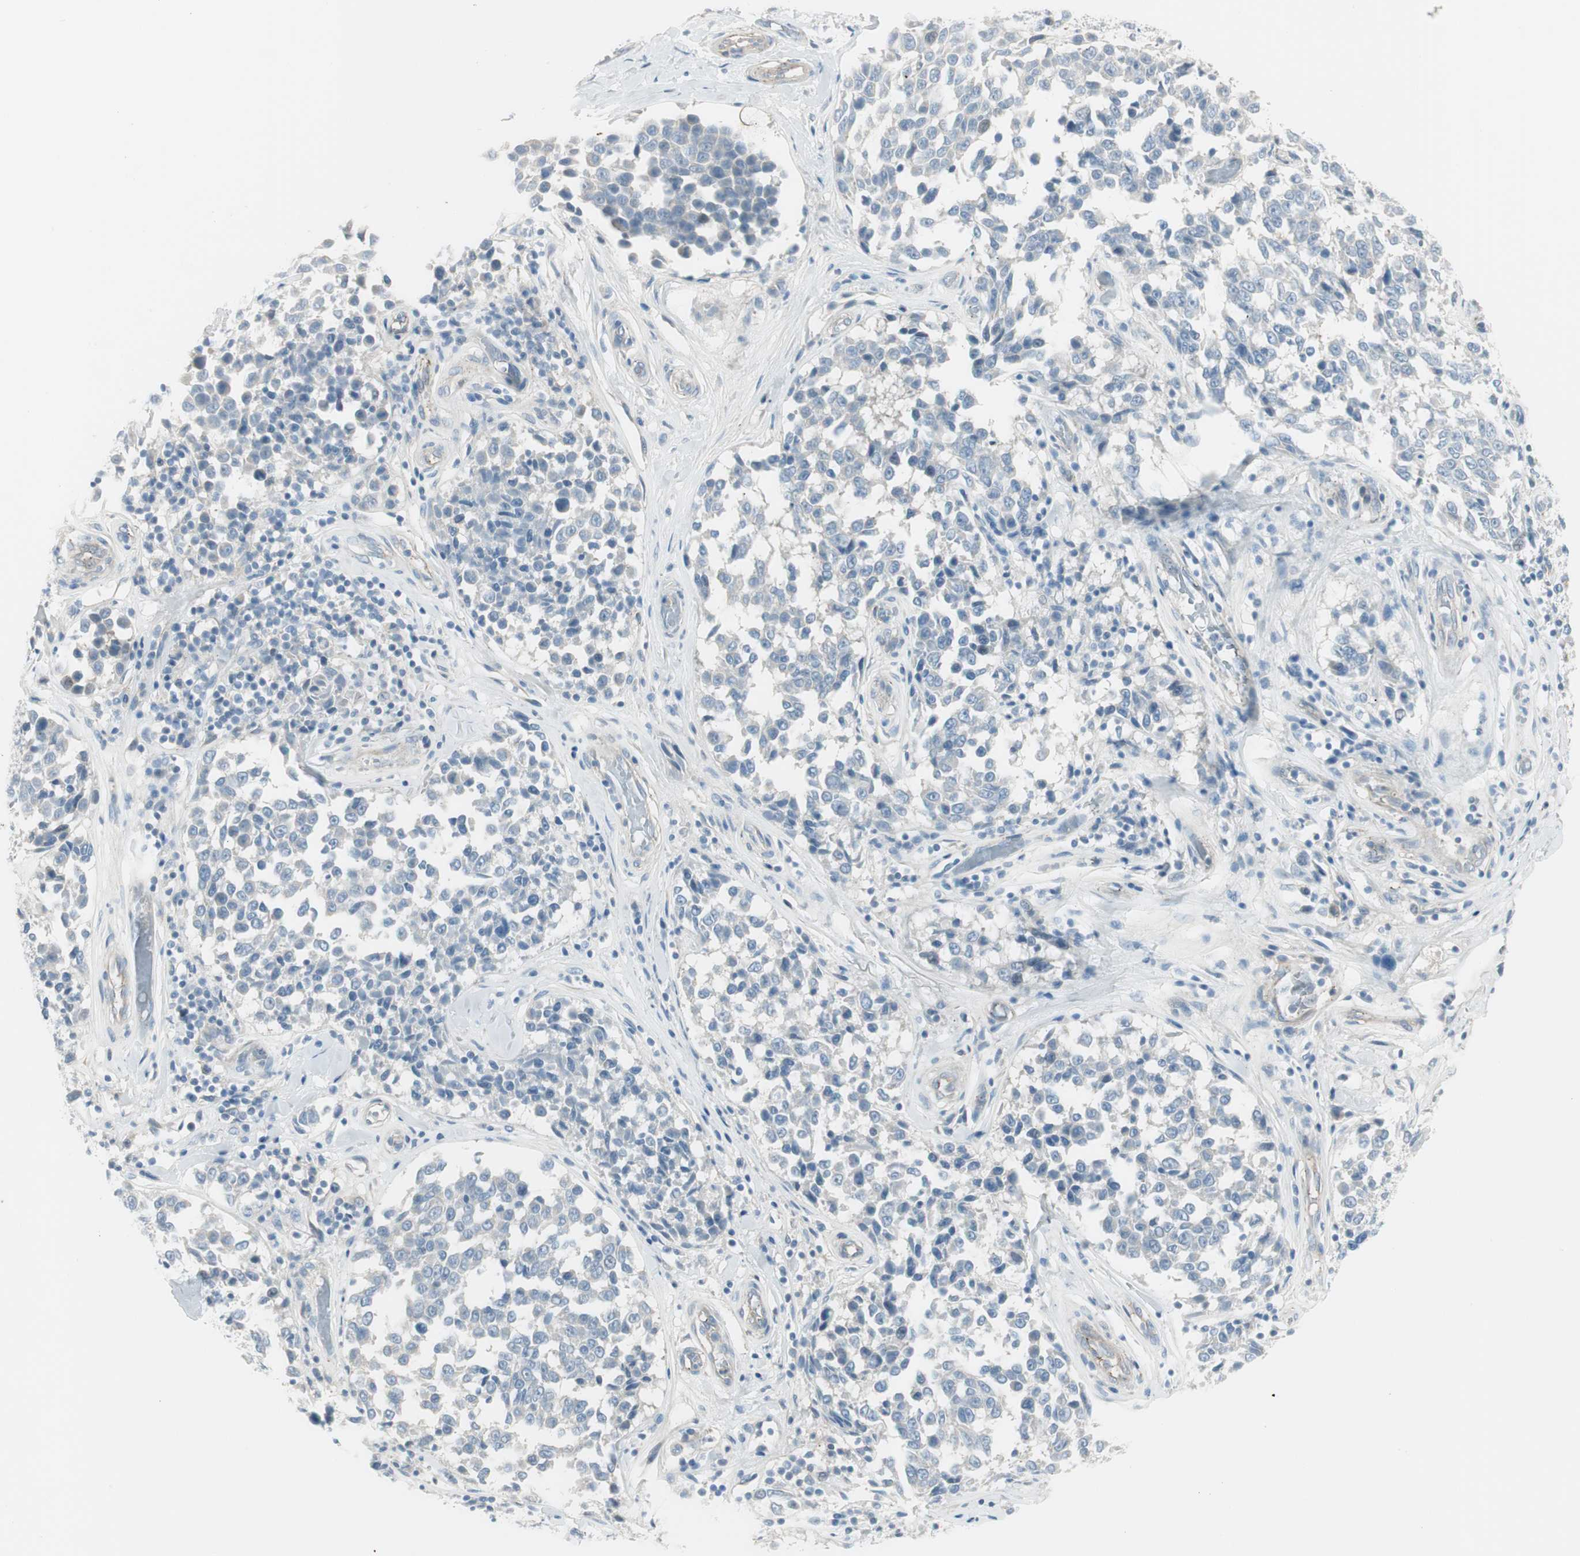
{"staining": {"intensity": "negative", "quantity": "none", "location": "none"}, "tissue": "melanoma", "cell_type": "Tumor cells", "image_type": "cancer", "snomed": [{"axis": "morphology", "description": "Malignant melanoma, NOS"}, {"axis": "topography", "description": "Skin"}], "caption": "There is no significant positivity in tumor cells of melanoma.", "gene": "CACNA2D1", "patient": {"sex": "female", "age": 64}}